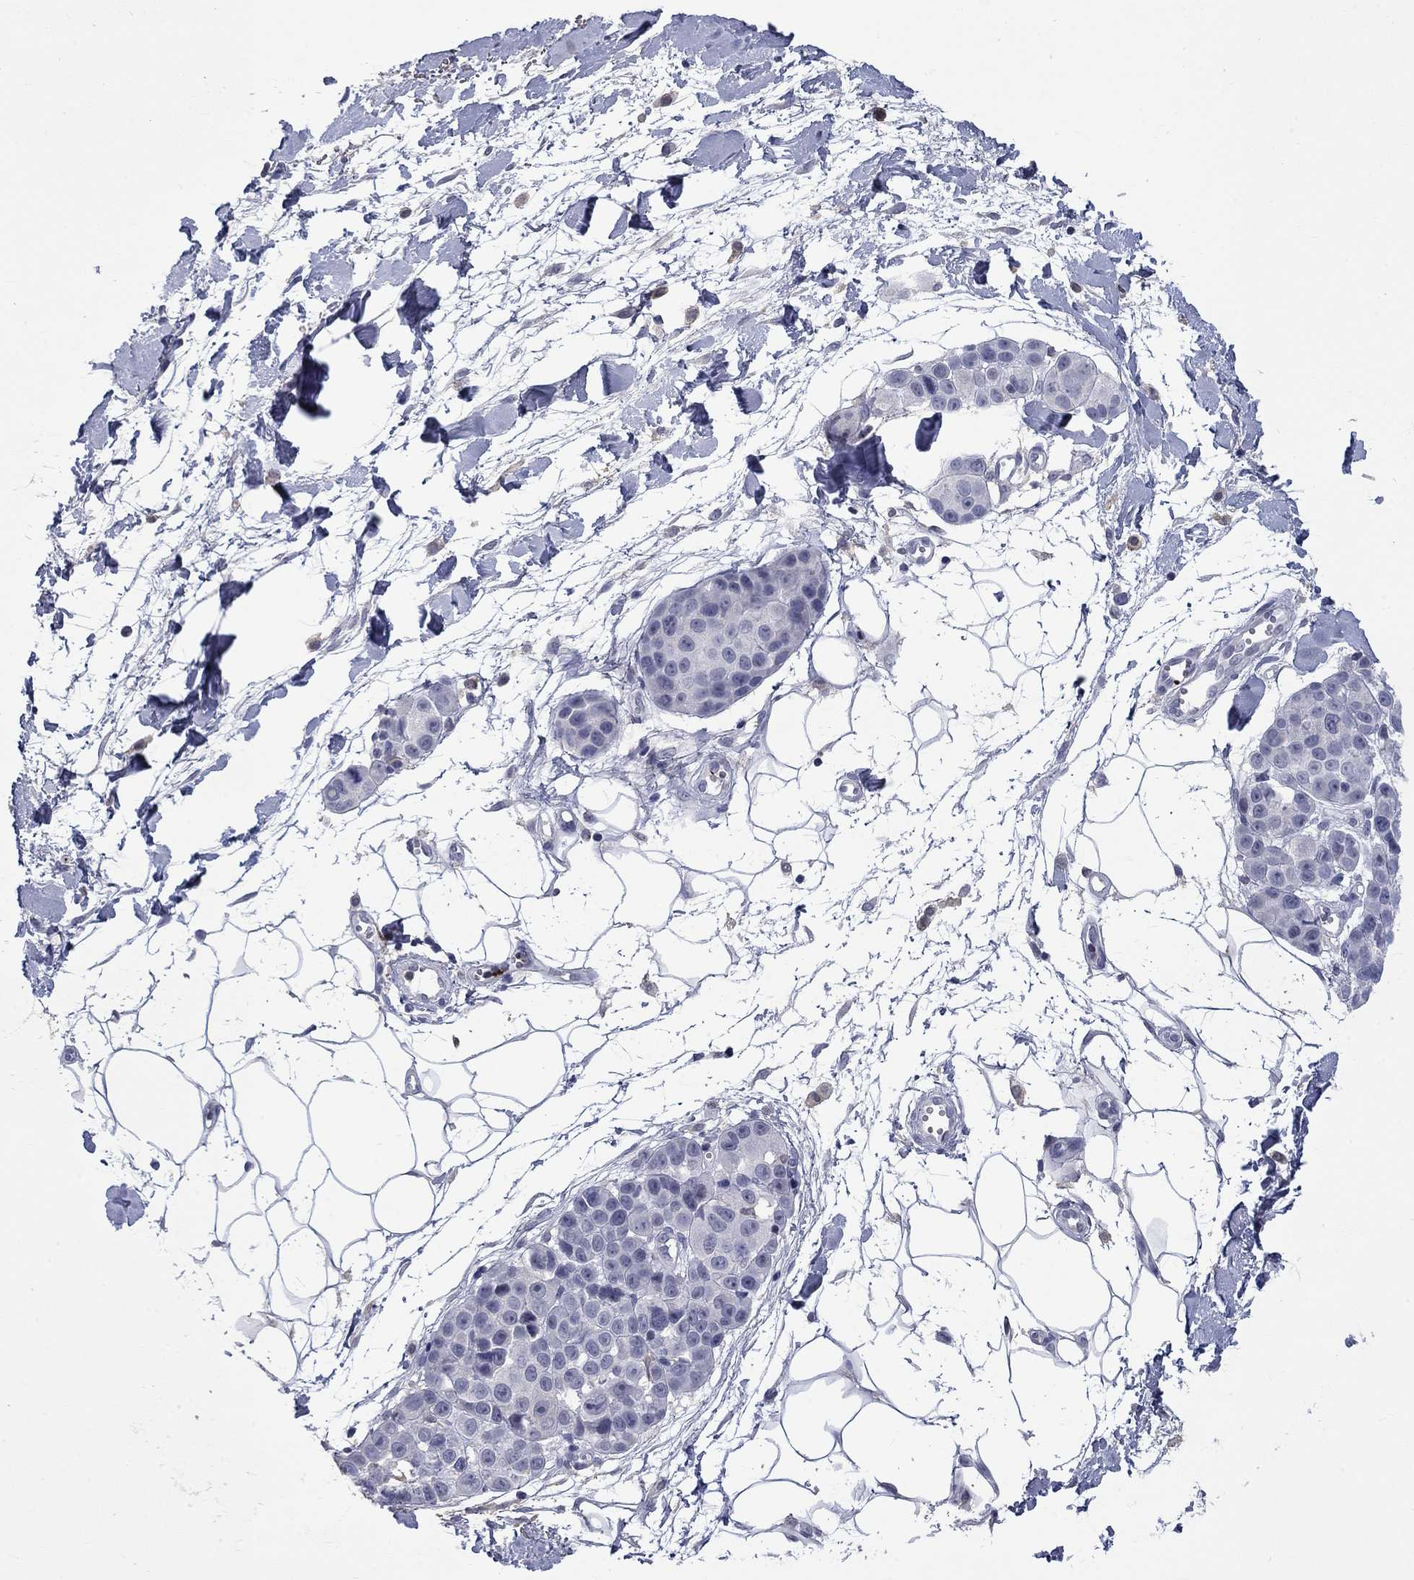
{"staining": {"intensity": "negative", "quantity": "none", "location": "none"}, "tissue": "melanoma", "cell_type": "Tumor cells", "image_type": "cancer", "snomed": [{"axis": "morphology", "description": "Malignant melanoma, NOS"}, {"axis": "topography", "description": "Skin"}], "caption": "A photomicrograph of human melanoma is negative for staining in tumor cells. (DAB immunohistochemistry (IHC) with hematoxylin counter stain).", "gene": "PLEK", "patient": {"sex": "female", "age": 86}}